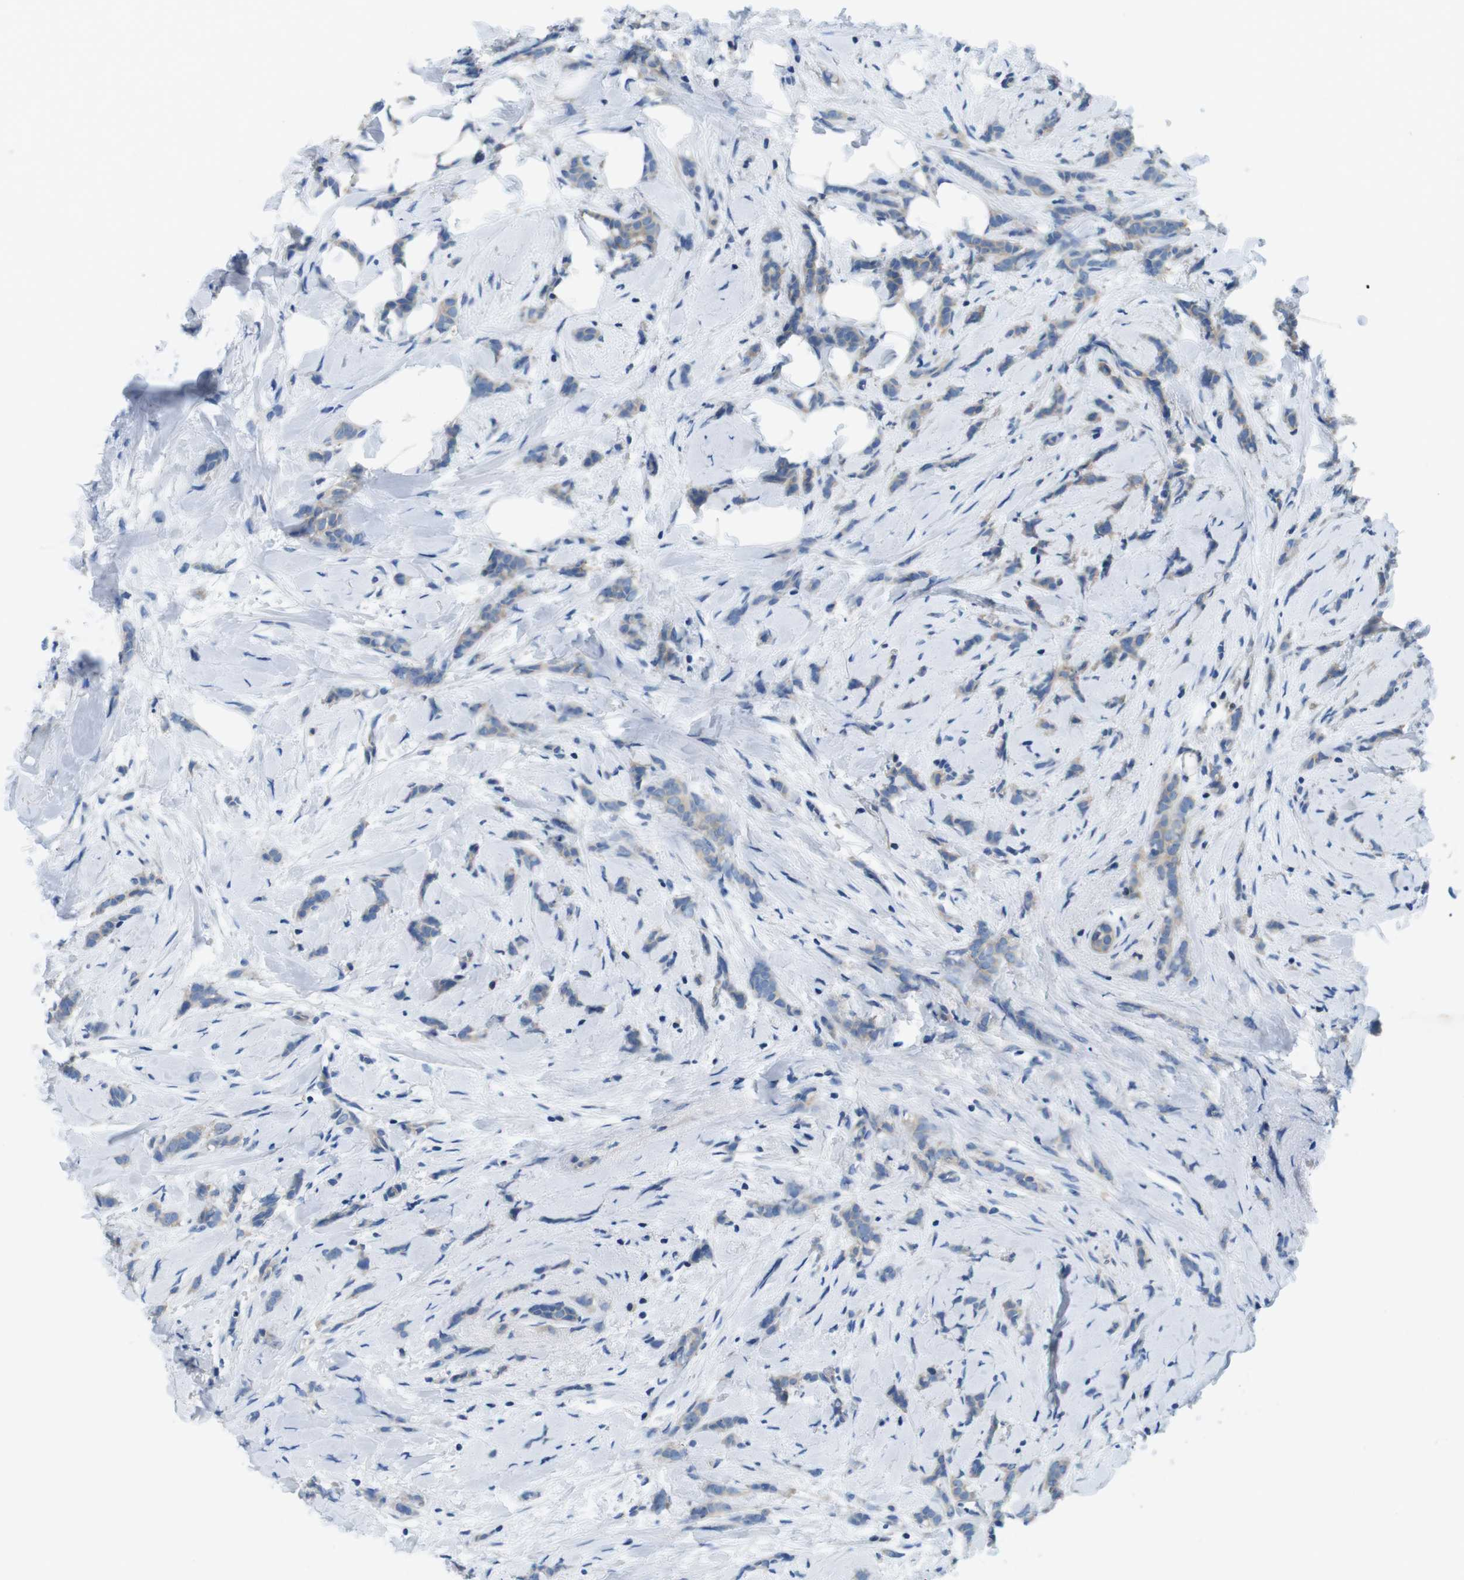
{"staining": {"intensity": "weak", "quantity": "25%-75%", "location": "cytoplasmic/membranous"}, "tissue": "breast cancer", "cell_type": "Tumor cells", "image_type": "cancer", "snomed": [{"axis": "morphology", "description": "Lobular carcinoma, in situ"}, {"axis": "morphology", "description": "Lobular carcinoma"}, {"axis": "topography", "description": "Breast"}], "caption": "The image demonstrates staining of breast lobular carcinoma, revealing weak cytoplasmic/membranous protein staining (brown color) within tumor cells. The staining was performed using DAB, with brown indicating positive protein expression. Nuclei are stained blue with hematoxylin.", "gene": "DENND4C", "patient": {"sex": "female", "age": 41}}